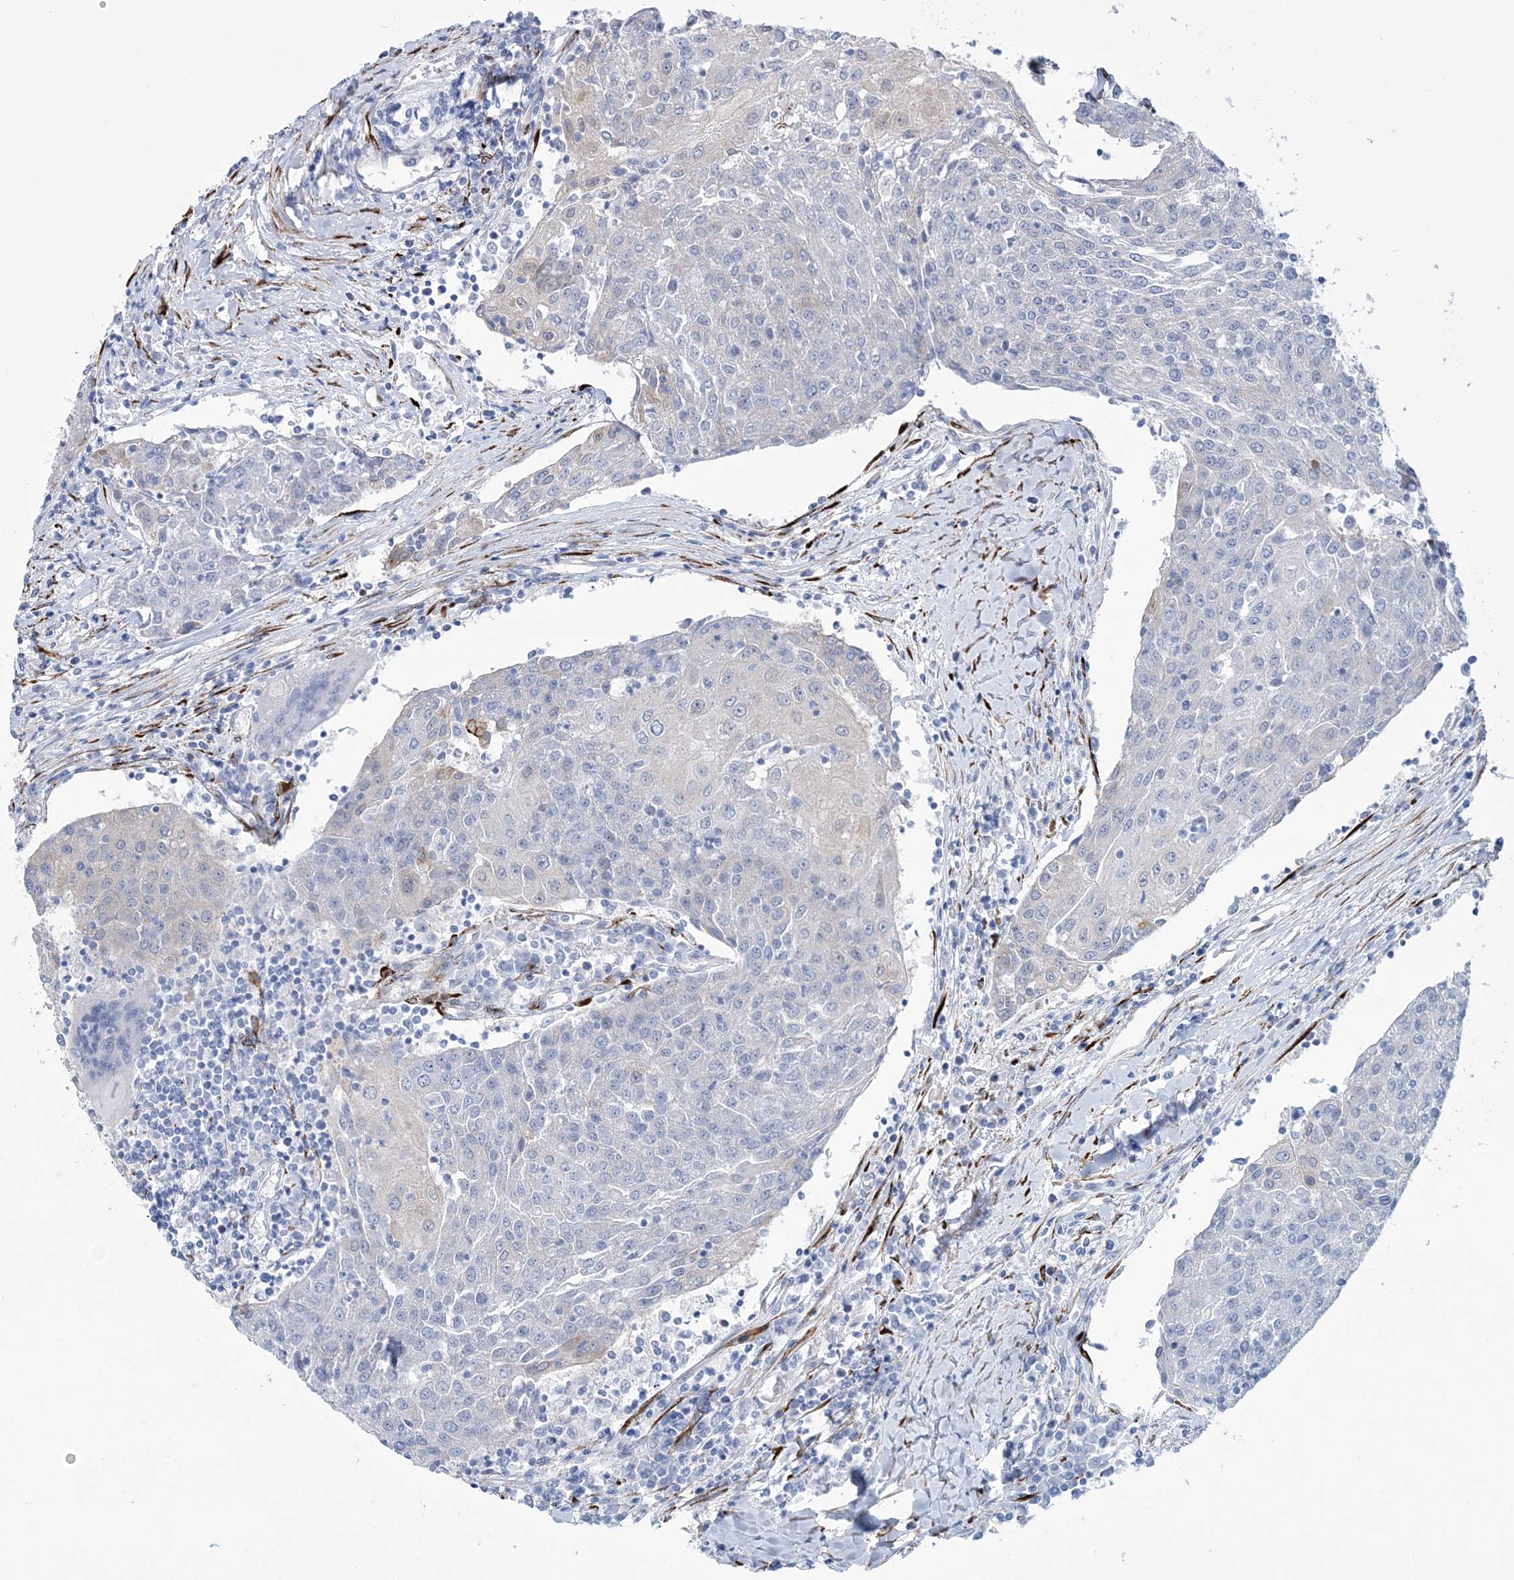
{"staining": {"intensity": "negative", "quantity": "none", "location": "none"}, "tissue": "urothelial cancer", "cell_type": "Tumor cells", "image_type": "cancer", "snomed": [{"axis": "morphology", "description": "Urothelial carcinoma, High grade"}, {"axis": "topography", "description": "Urinary bladder"}], "caption": "IHC photomicrograph of neoplastic tissue: urothelial cancer stained with DAB exhibits no significant protein staining in tumor cells.", "gene": "RAB11FIP5", "patient": {"sex": "female", "age": 85}}